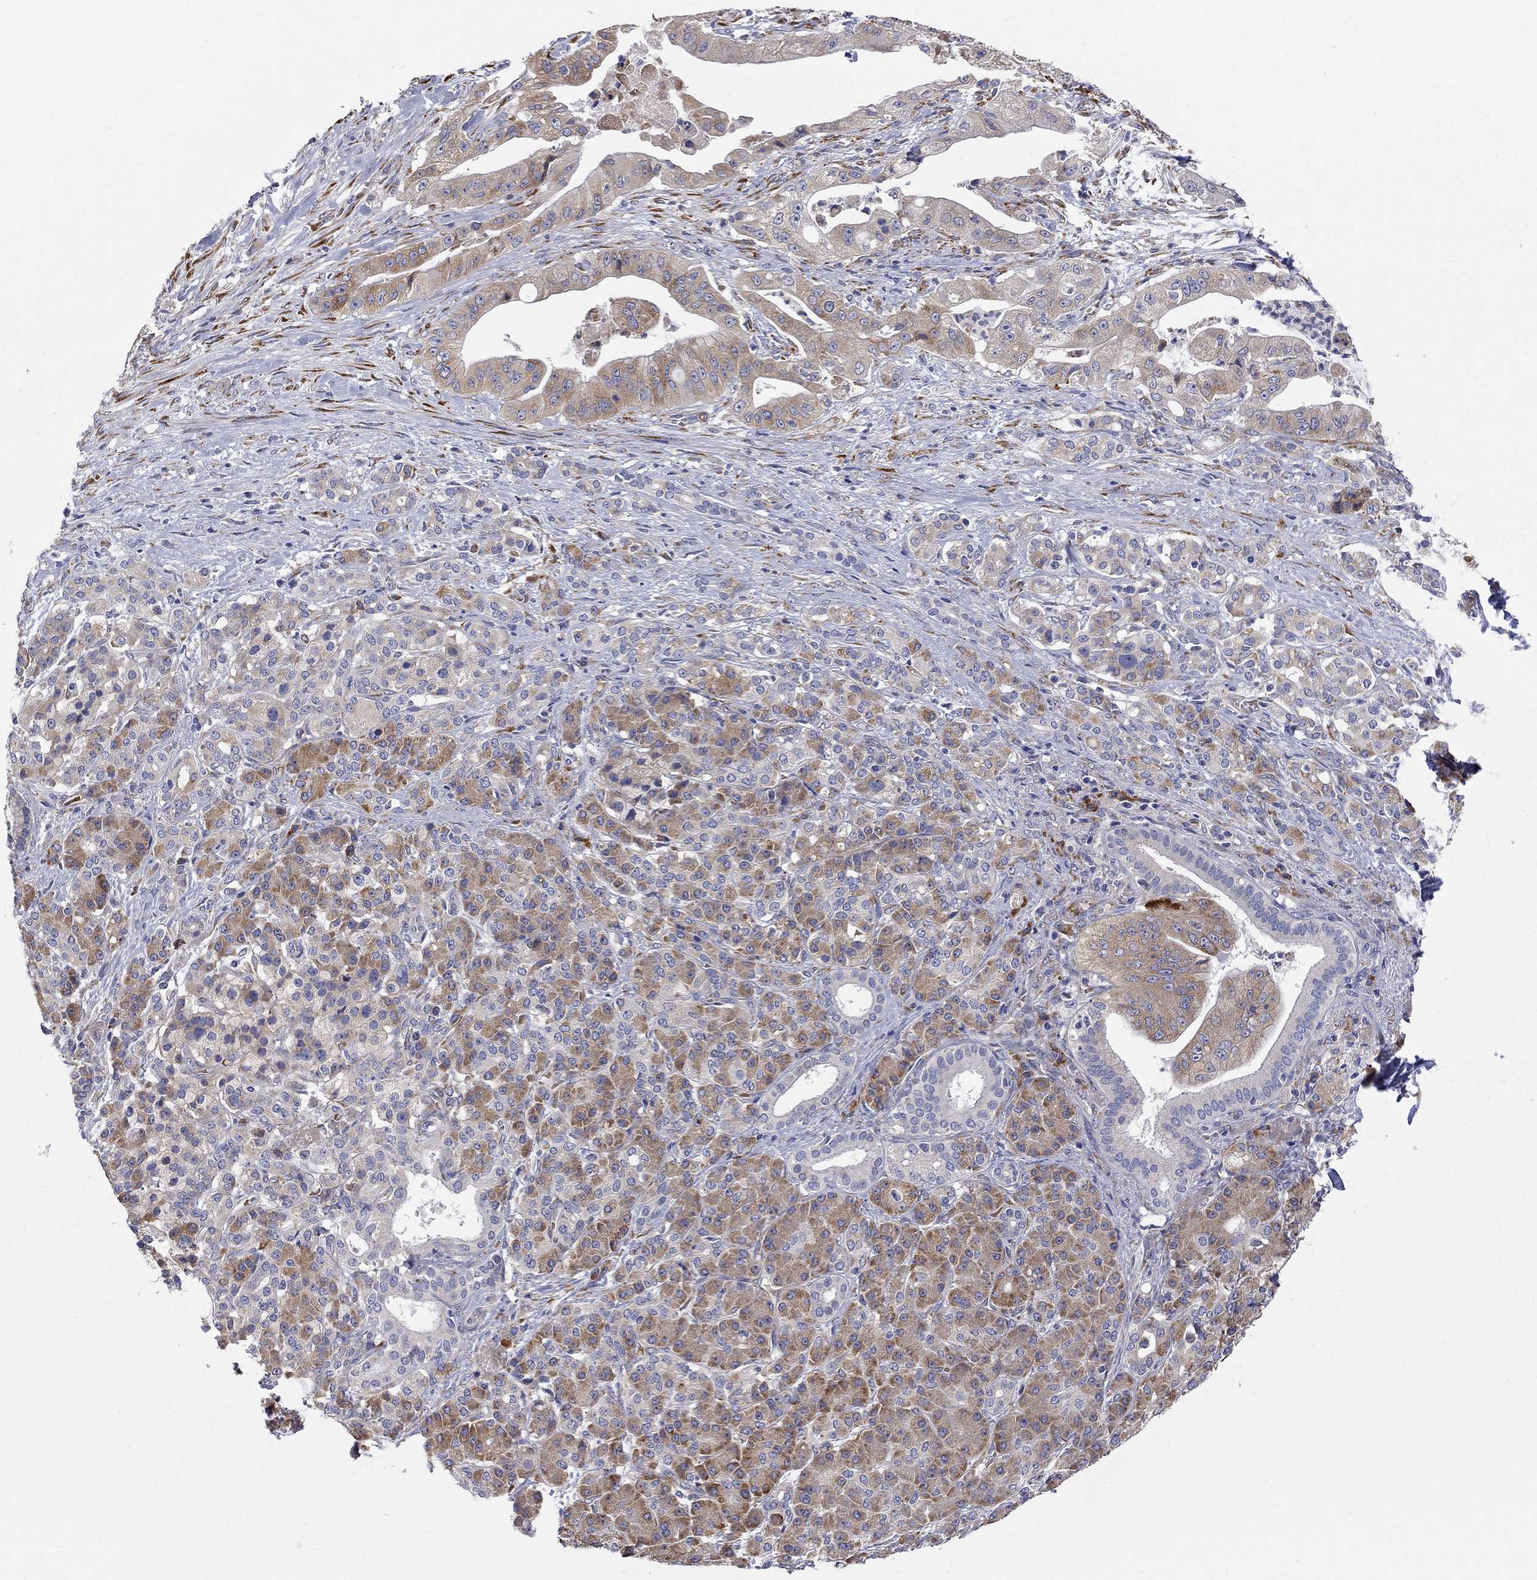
{"staining": {"intensity": "moderate", "quantity": ">75%", "location": "cytoplasmic/membranous"}, "tissue": "pancreatic cancer", "cell_type": "Tumor cells", "image_type": "cancer", "snomed": [{"axis": "morphology", "description": "Normal tissue, NOS"}, {"axis": "morphology", "description": "Inflammation, NOS"}, {"axis": "morphology", "description": "Adenocarcinoma, NOS"}, {"axis": "topography", "description": "Pancreas"}], "caption": "IHC photomicrograph of pancreatic cancer (adenocarcinoma) stained for a protein (brown), which exhibits medium levels of moderate cytoplasmic/membranous positivity in about >75% of tumor cells.", "gene": "CASTOR1", "patient": {"sex": "male", "age": 57}}